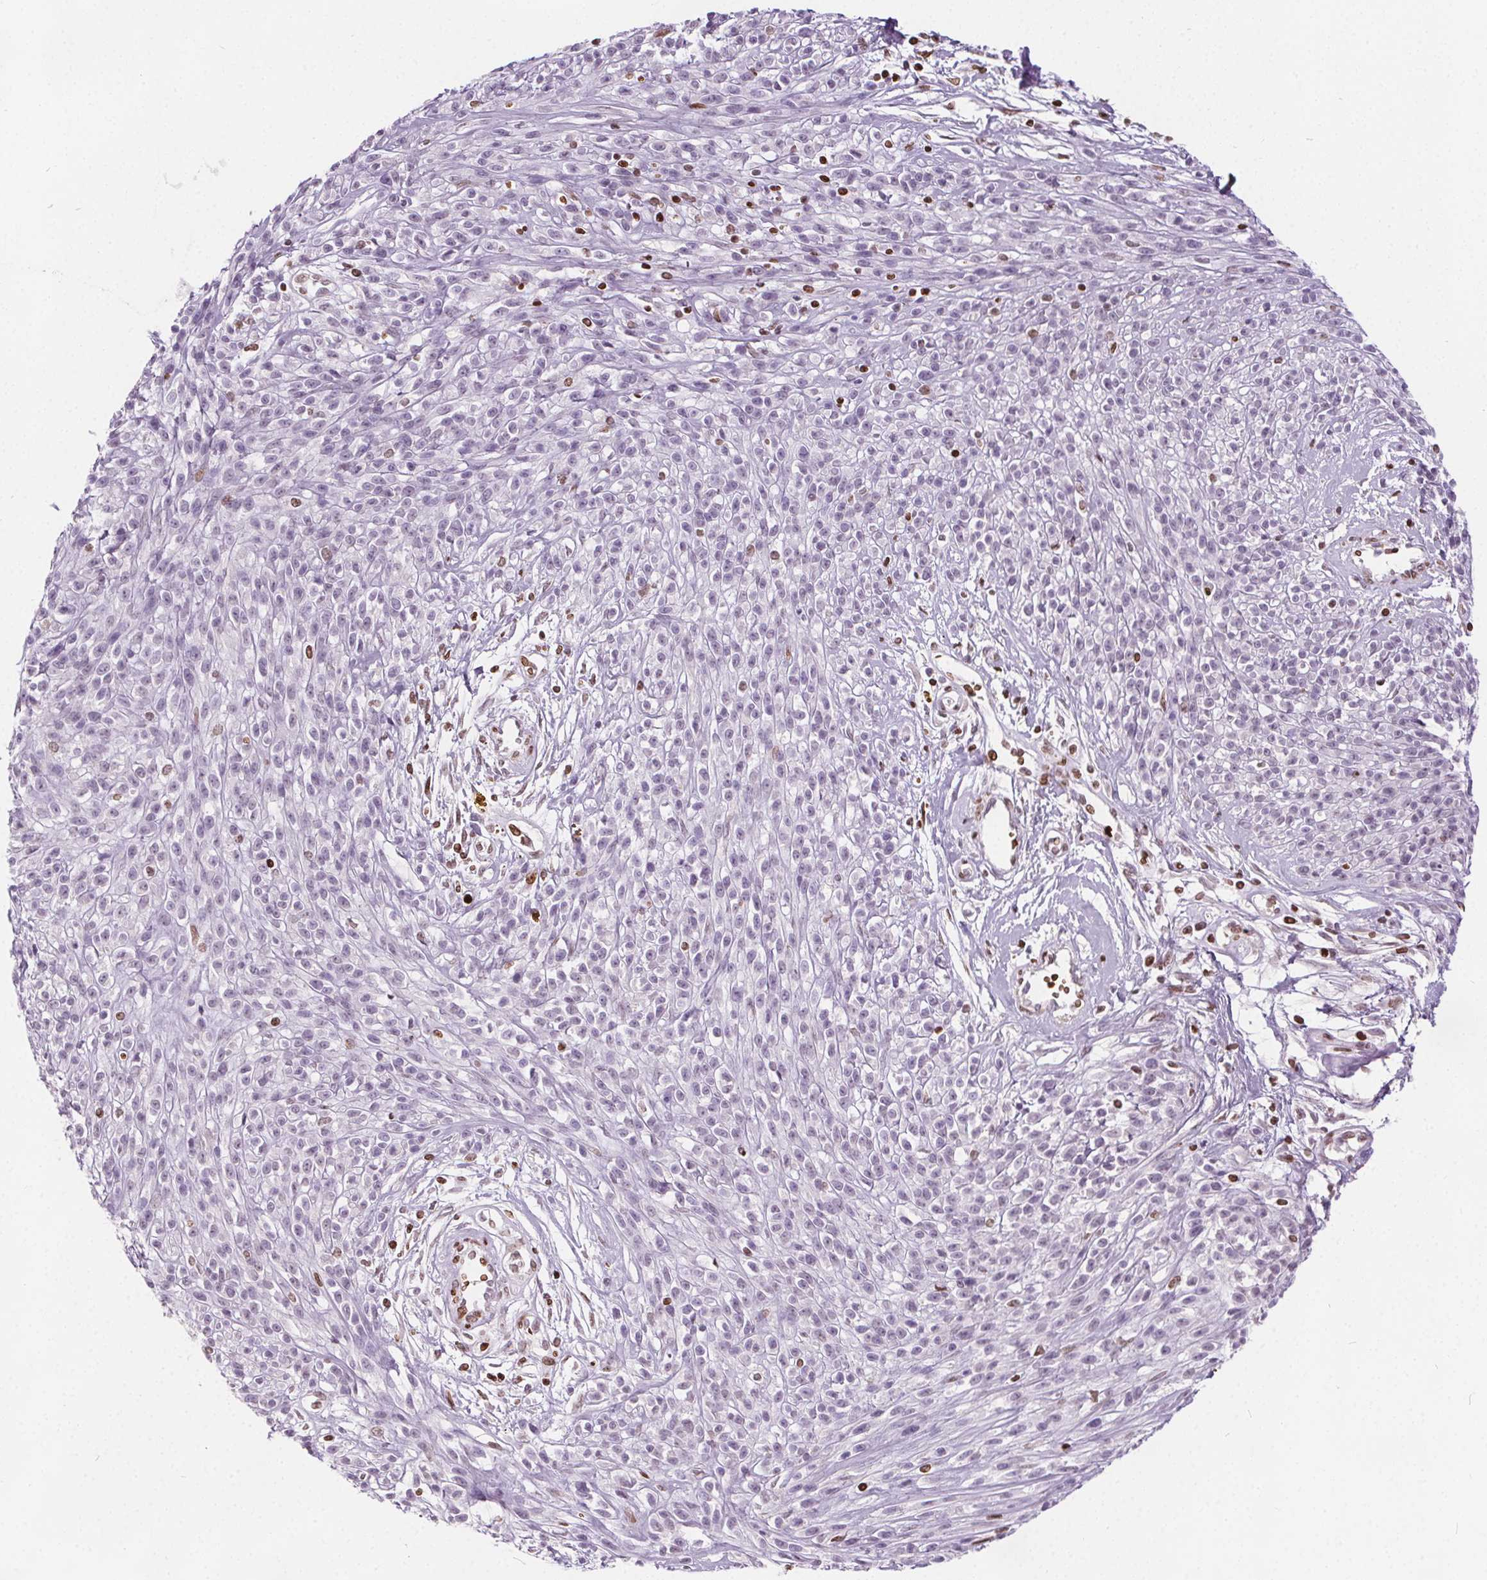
{"staining": {"intensity": "negative", "quantity": "none", "location": "none"}, "tissue": "melanoma", "cell_type": "Tumor cells", "image_type": "cancer", "snomed": [{"axis": "morphology", "description": "Malignant melanoma, NOS"}, {"axis": "topography", "description": "Skin"}, {"axis": "topography", "description": "Skin of trunk"}], "caption": "DAB (3,3'-diaminobenzidine) immunohistochemical staining of melanoma displays no significant expression in tumor cells.", "gene": "ISLR2", "patient": {"sex": "male", "age": 74}}